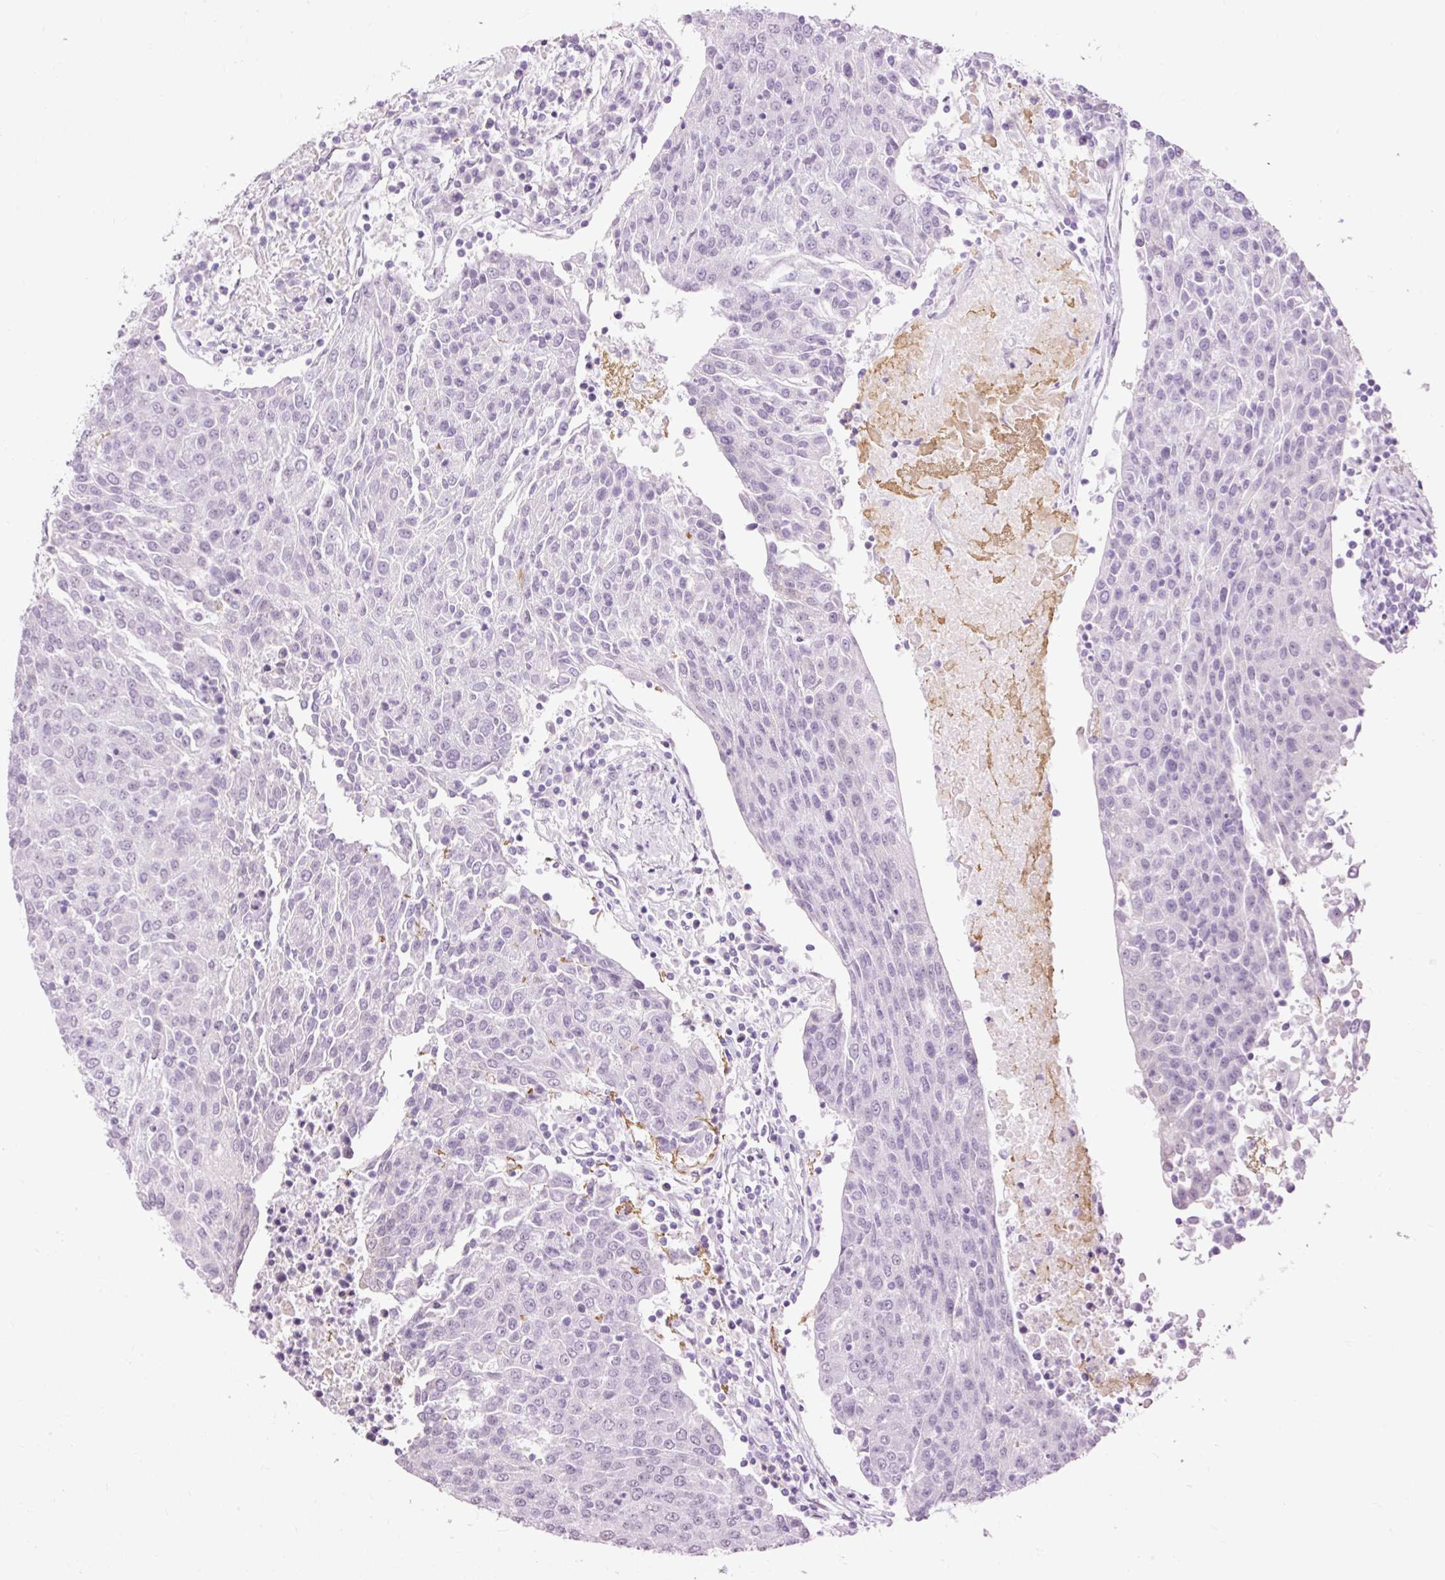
{"staining": {"intensity": "negative", "quantity": "none", "location": "none"}, "tissue": "urothelial cancer", "cell_type": "Tumor cells", "image_type": "cancer", "snomed": [{"axis": "morphology", "description": "Urothelial carcinoma, High grade"}, {"axis": "topography", "description": "Urinary bladder"}], "caption": "IHC of human urothelial carcinoma (high-grade) reveals no positivity in tumor cells.", "gene": "PDE6B", "patient": {"sex": "female", "age": 85}}